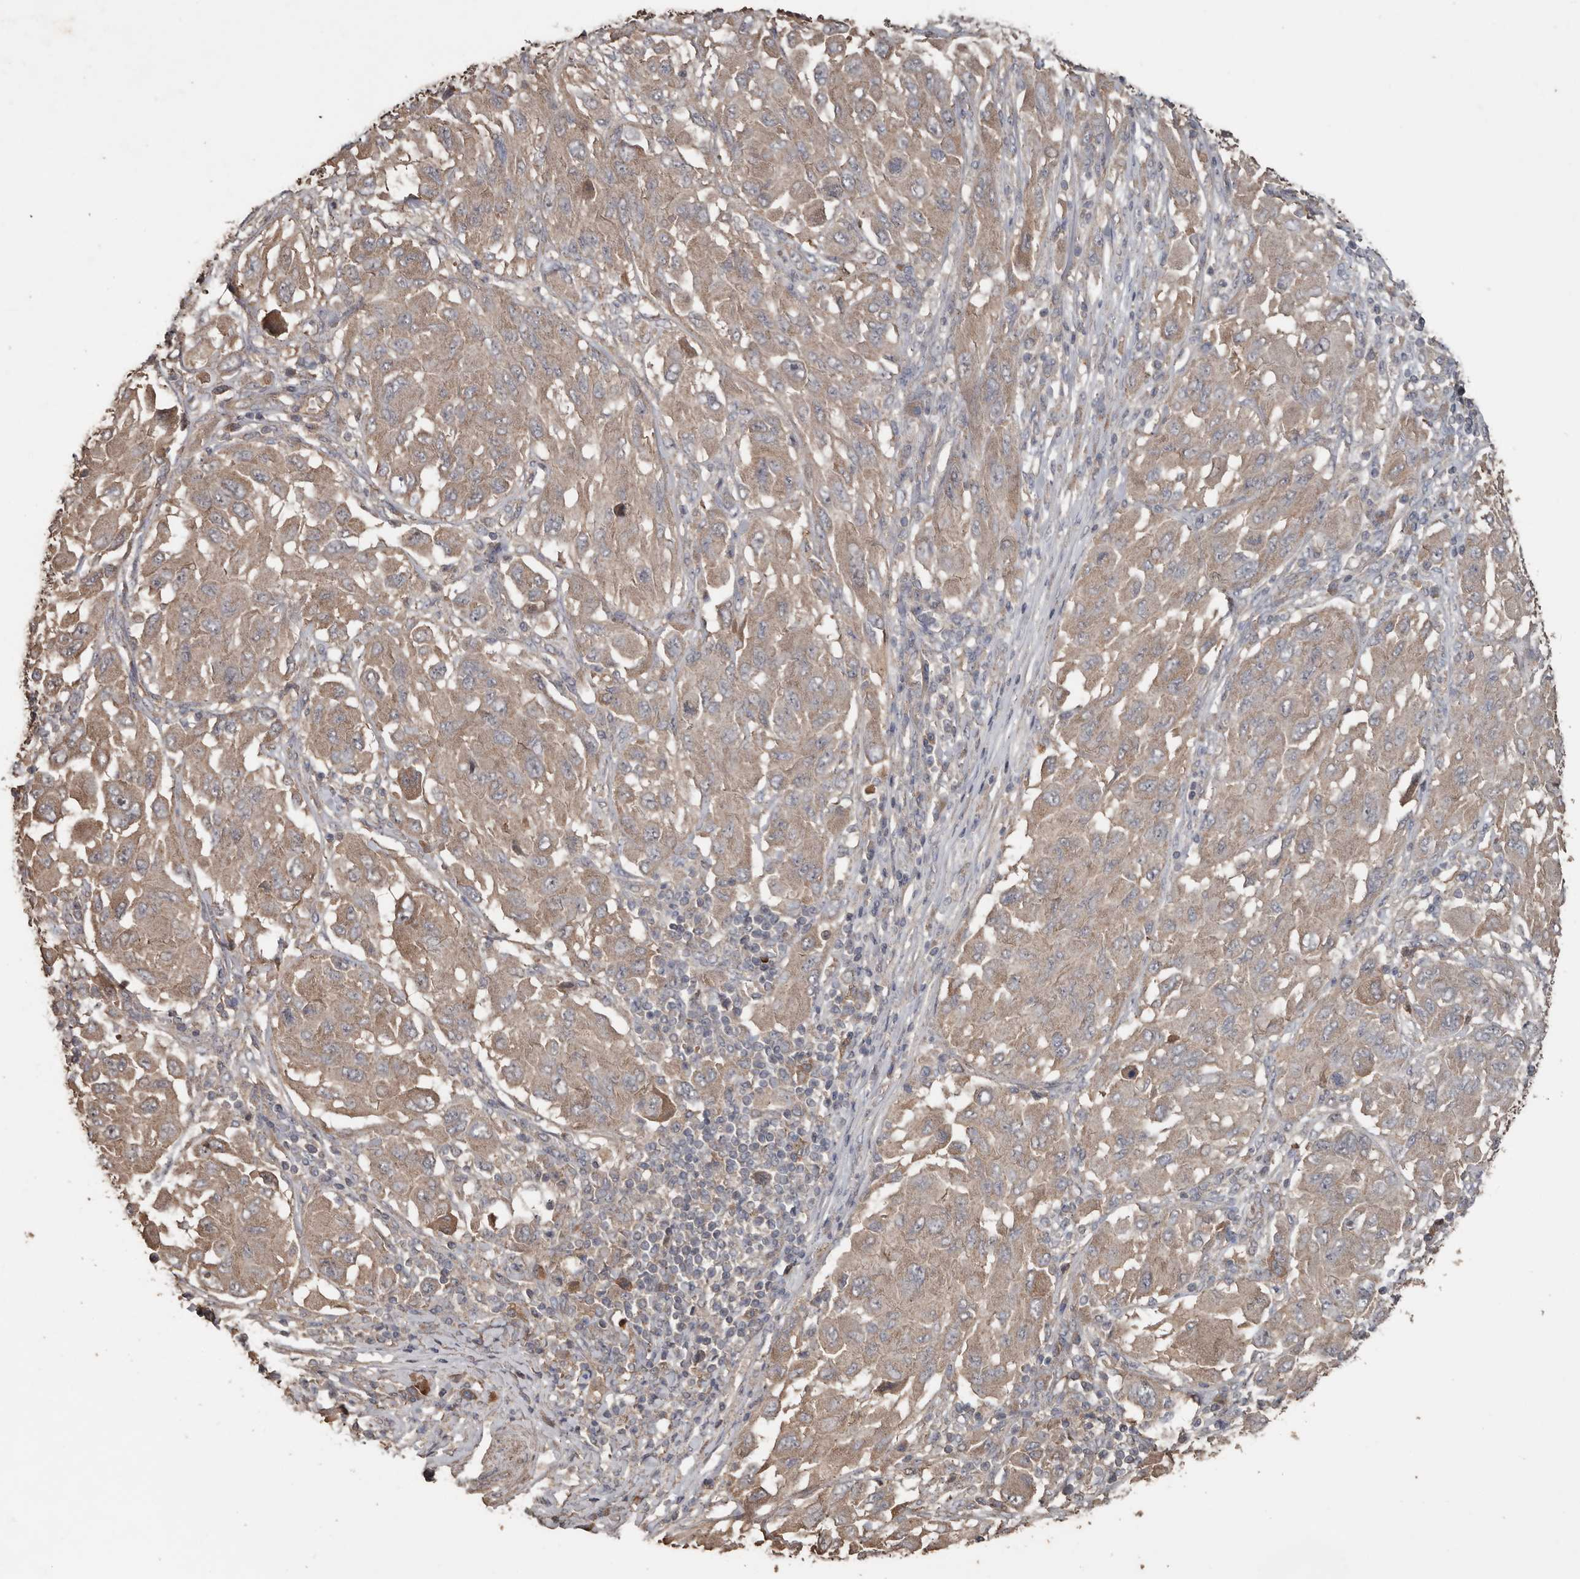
{"staining": {"intensity": "weak", "quantity": ">75%", "location": "cytoplasmic/membranous"}, "tissue": "melanoma", "cell_type": "Tumor cells", "image_type": "cancer", "snomed": [{"axis": "morphology", "description": "Malignant melanoma, NOS"}, {"axis": "topography", "description": "Skin"}], "caption": "A histopathology image of malignant melanoma stained for a protein displays weak cytoplasmic/membranous brown staining in tumor cells. (IHC, brightfield microscopy, high magnification).", "gene": "HYAL4", "patient": {"sex": "female", "age": 91}}